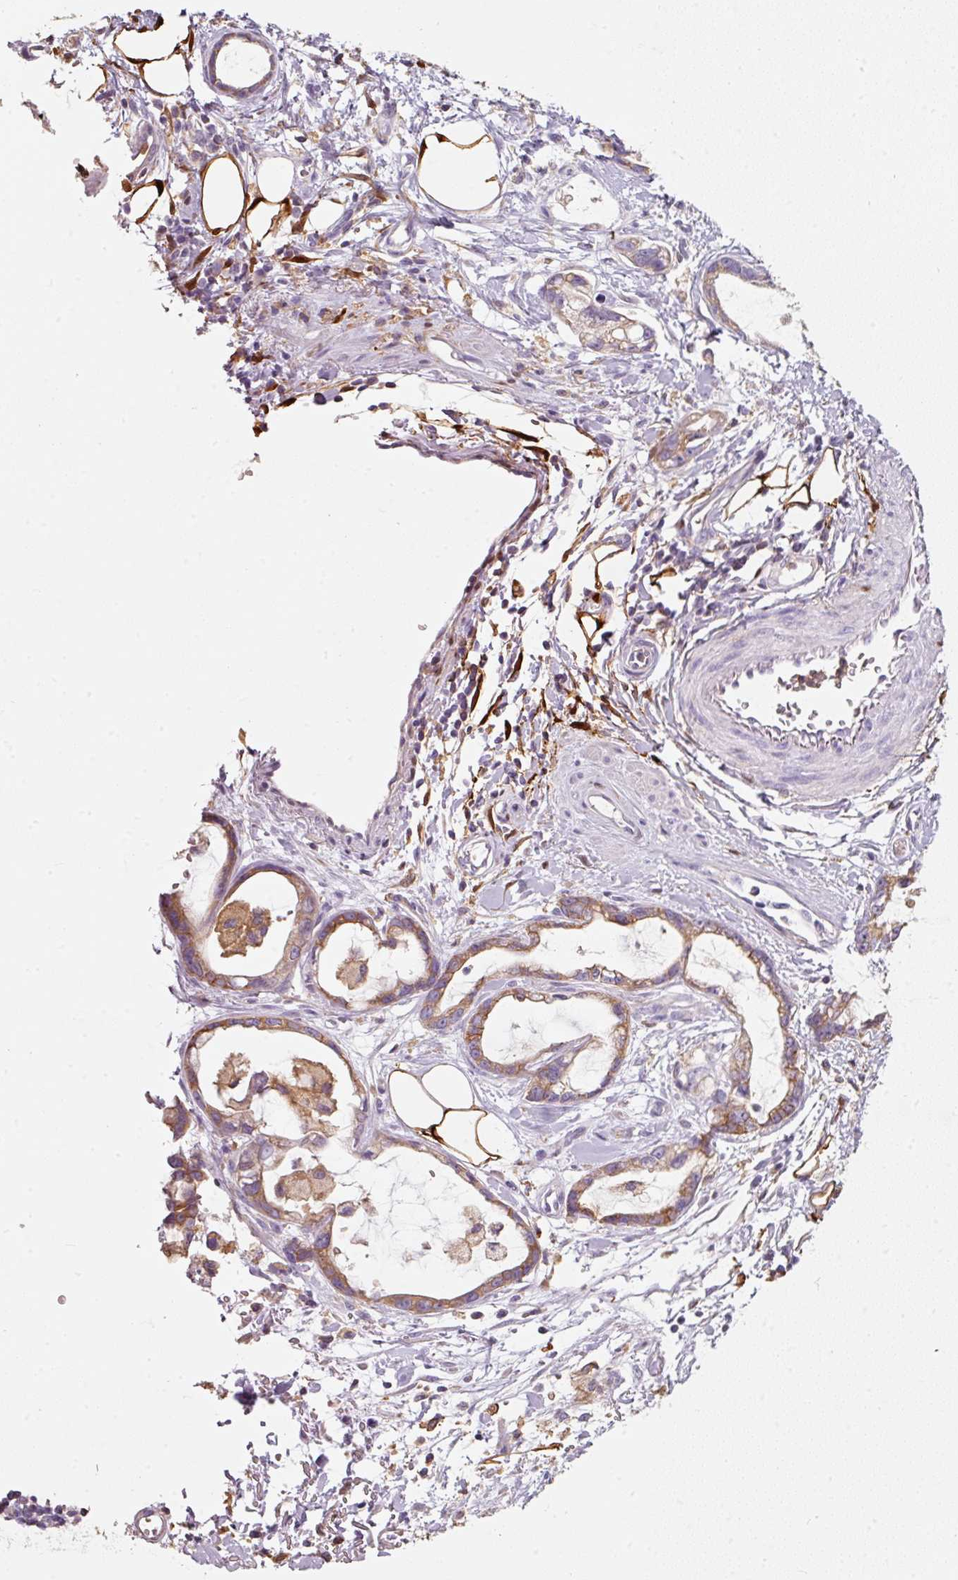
{"staining": {"intensity": "moderate", "quantity": "25%-75%", "location": "cytoplasmic/membranous"}, "tissue": "stomach cancer", "cell_type": "Tumor cells", "image_type": "cancer", "snomed": [{"axis": "morphology", "description": "Adenocarcinoma, NOS"}, {"axis": "topography", "description": "Stomach"}], "caption": "Moderate cytoplasmic/membranous positivity is appreciated in approximately 25%-75% of tumor cells in stomach cancer. The protein is stained brown, and the nuclei are stained in blue (DAB IHC with brightfield microscopy, high magnification).", "gene": "IQGAP2", "patient": {"sex": "male", "age": 55}}